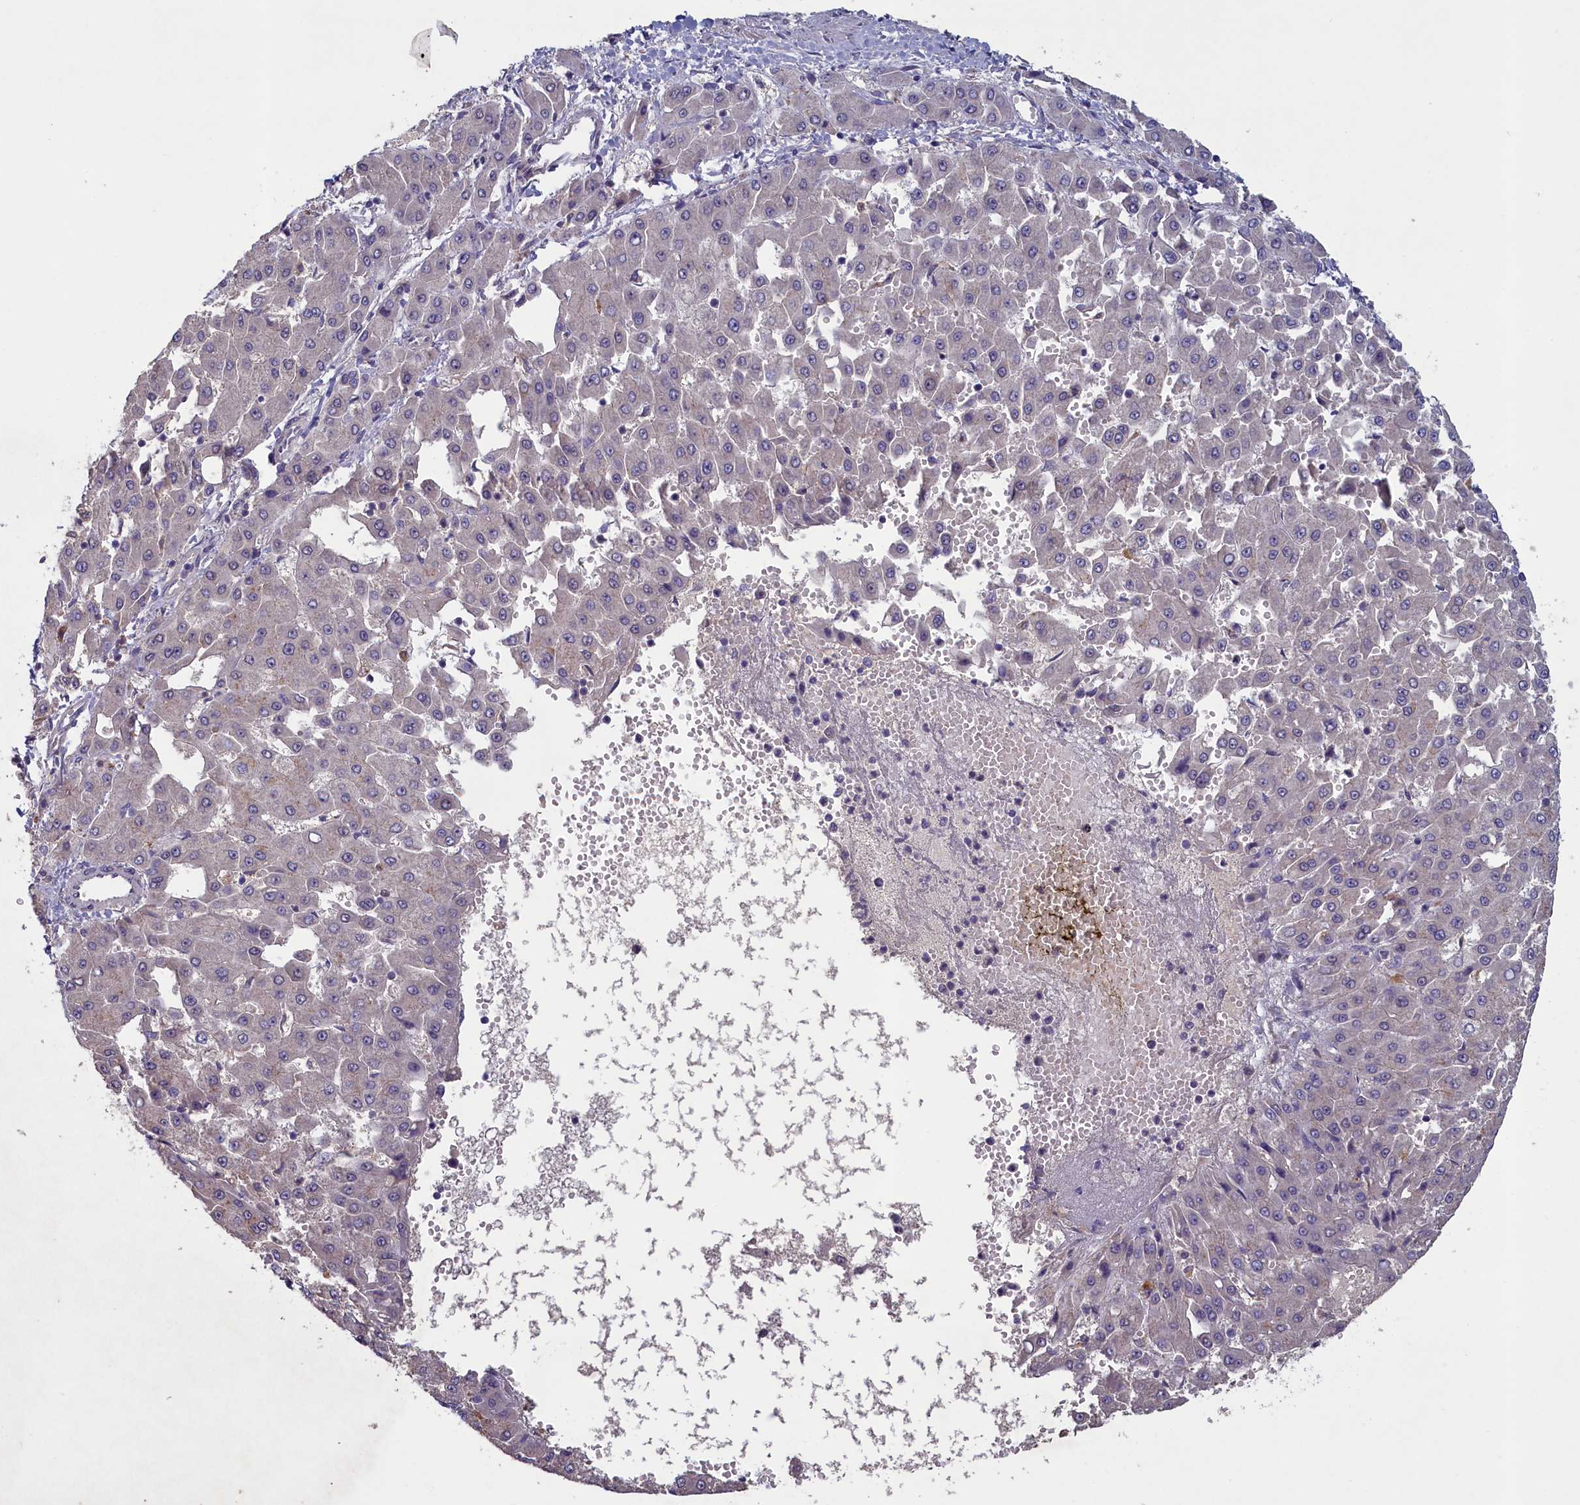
{"staining": {"intensity": "negative", "quantity": "none", "location": "none"}, "tissue": "liver cancer", "cell_type": "Tumor cells", "image_type": "cancer", "snomed": [{"axis": "morphology", "description": "Carcinoma, Hepatocellular, NOS"}, {"axis": "topography", "description": "Liver"}], "caption": "Histopathology image shows no significant protein expression in tumor cells of hepatocellular carcinoma (liver).", "gene": "ATF7IP2", "patient": {"sex": "male", "age": 47}}